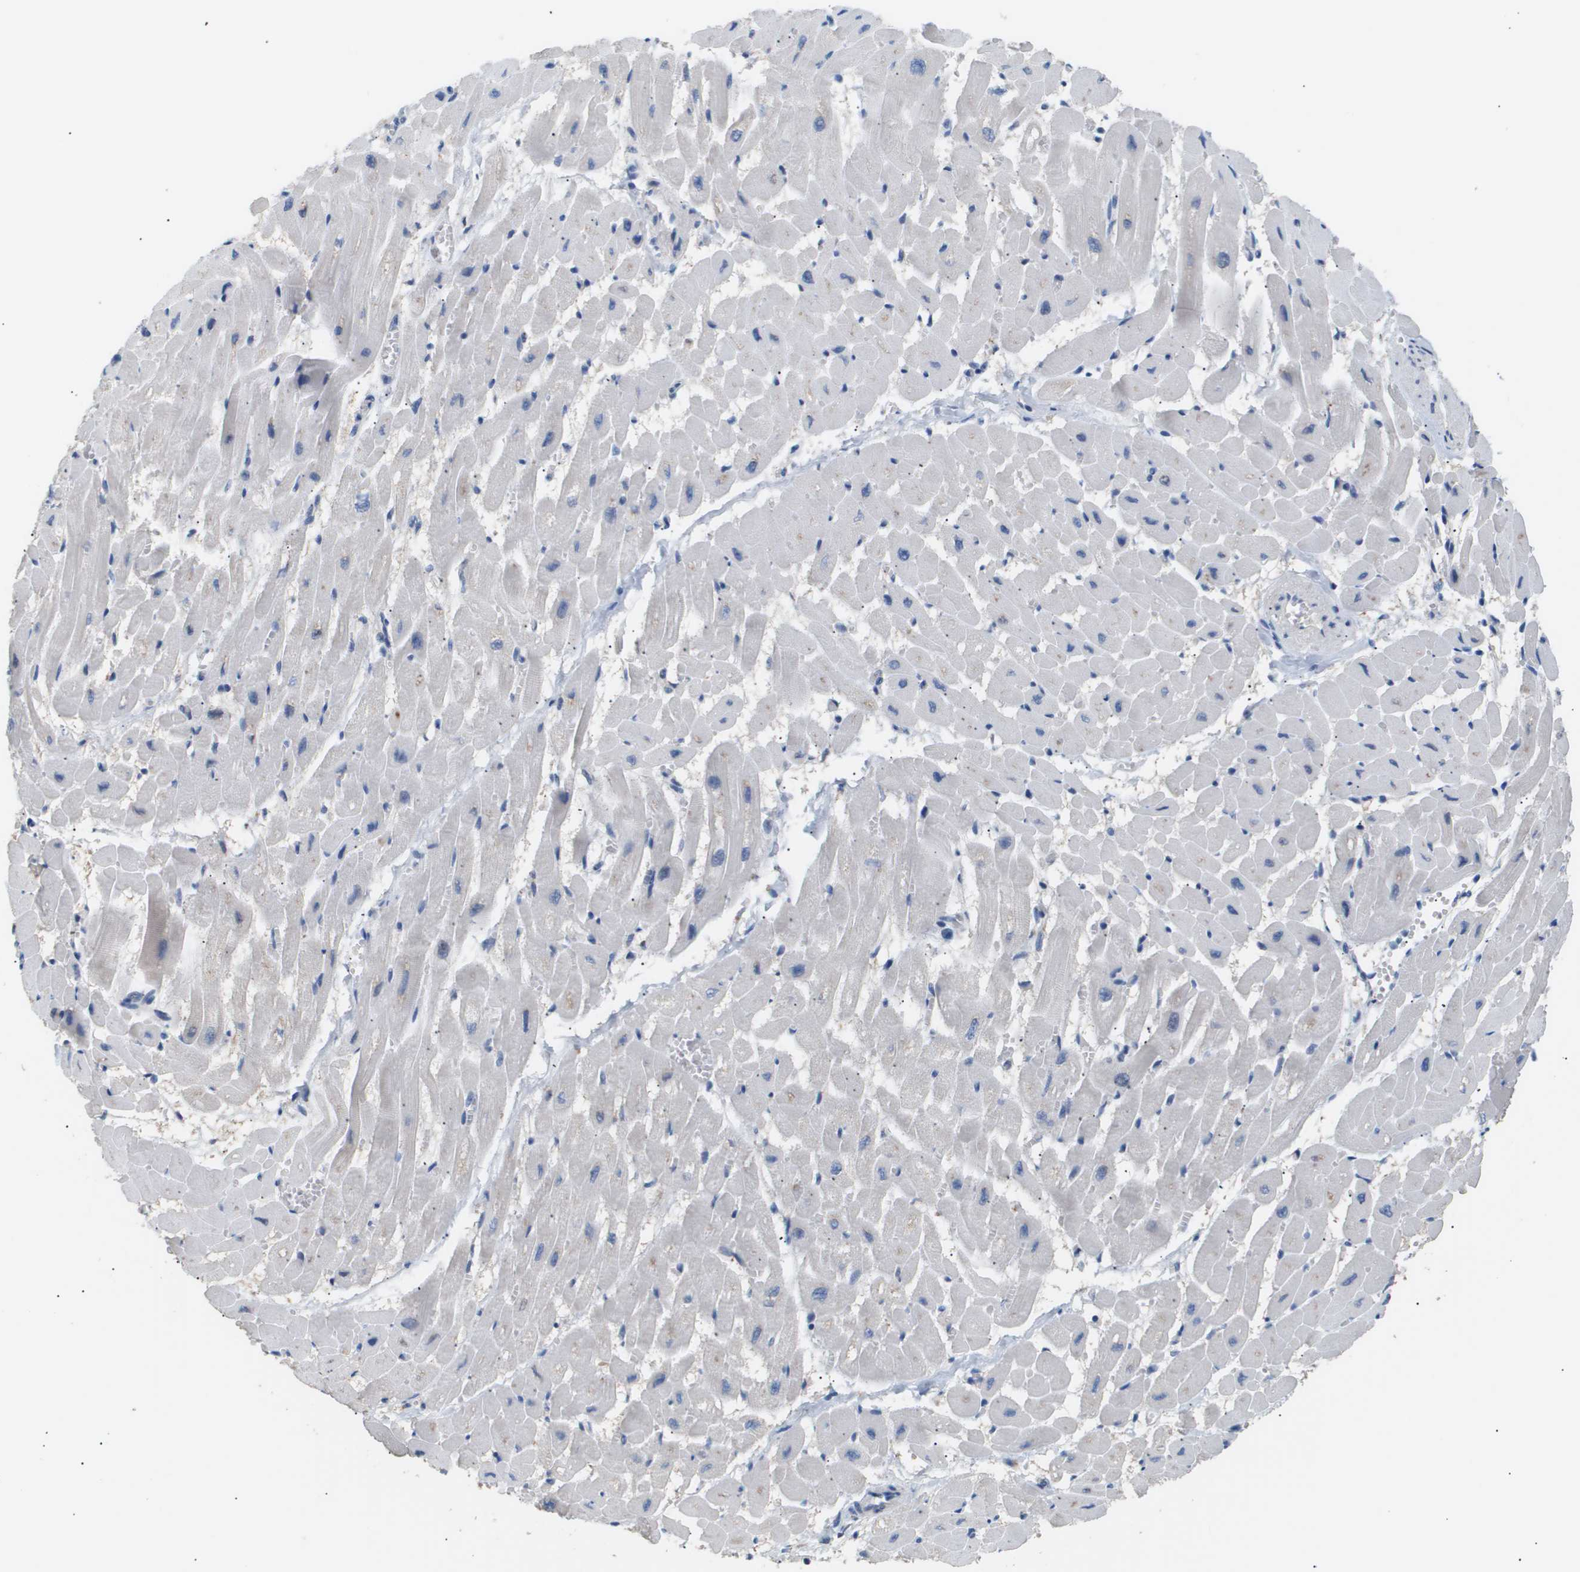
{"staining": {"intensity": "weak", "quantity": "<25%", "location": "cytoplasmic/membranous"}, "tissue": "heart muscle", "cell_type": "Cardiomyocytes", "image_type": "normal", "snomed": [{"axis": "morphology", "description": "Normal tissue, NOS"}, {"axis": "topography", "description": "Heart"}], "caption": "This is an IHC photomicrograph of unremarkable human heart muscle. There is no expression in cardiomyocytes.", "gene": "AKR1A1", "patient": {"sex": "male", "age": 45}}